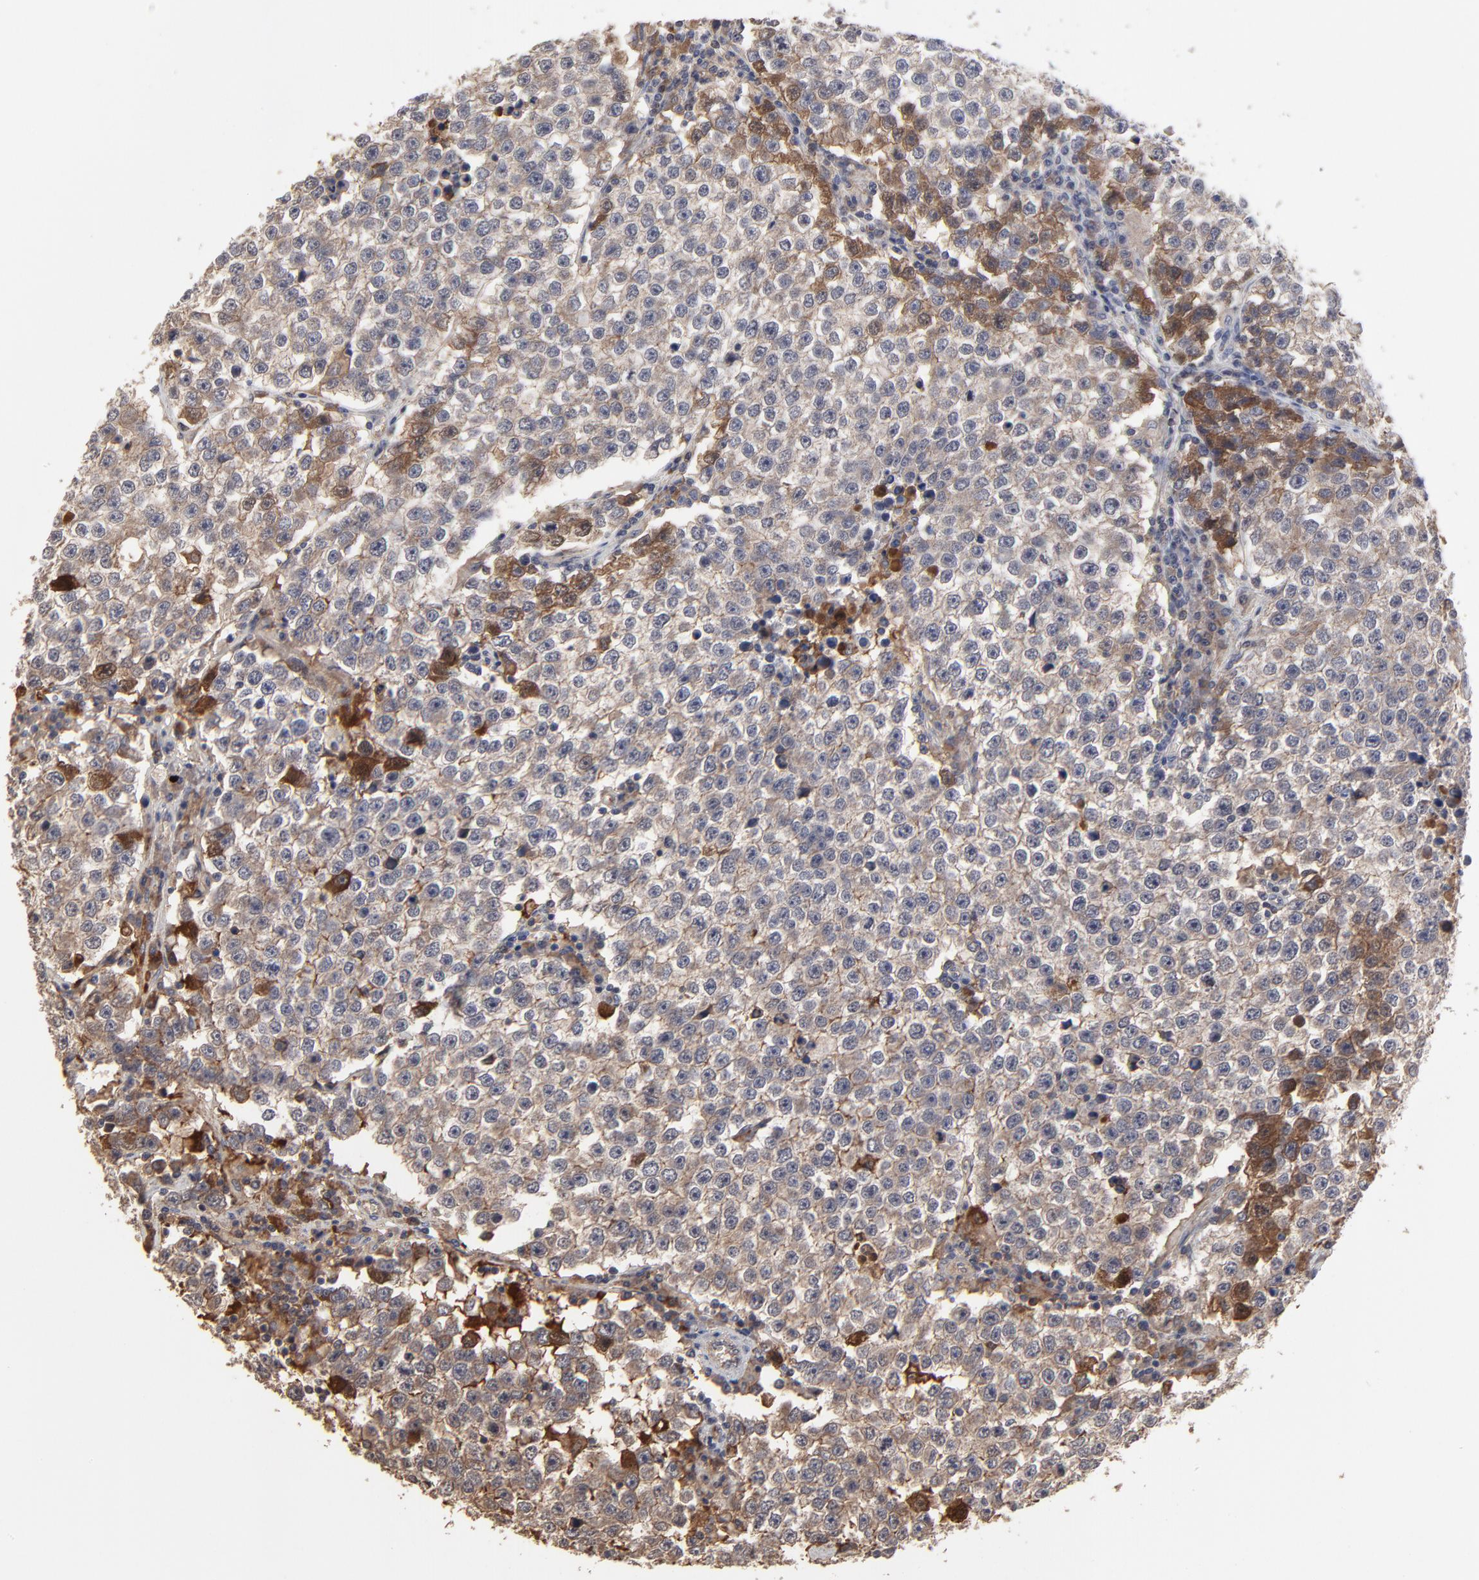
{"staining": {"intensity": "moderate", "quantity": ">75%", "location": "cytoplasmic/membranous"}, "tissue": "testis cancer", "cell_type": "Tumor cells", "image_type": "cancer", "snomed": [{"axis": "morphology", "description": "Seminoma, NOS"}, {"axis": "topography", "description": "Testis"}], "caption": "This is an image of immunohistochemistry staining of seminoma (testis), which shows moderate staining in the cytoplasmic/membranous of tumor cells.", "gene": "VPREB3", "patient": {"sex": "male", "age": 36}}